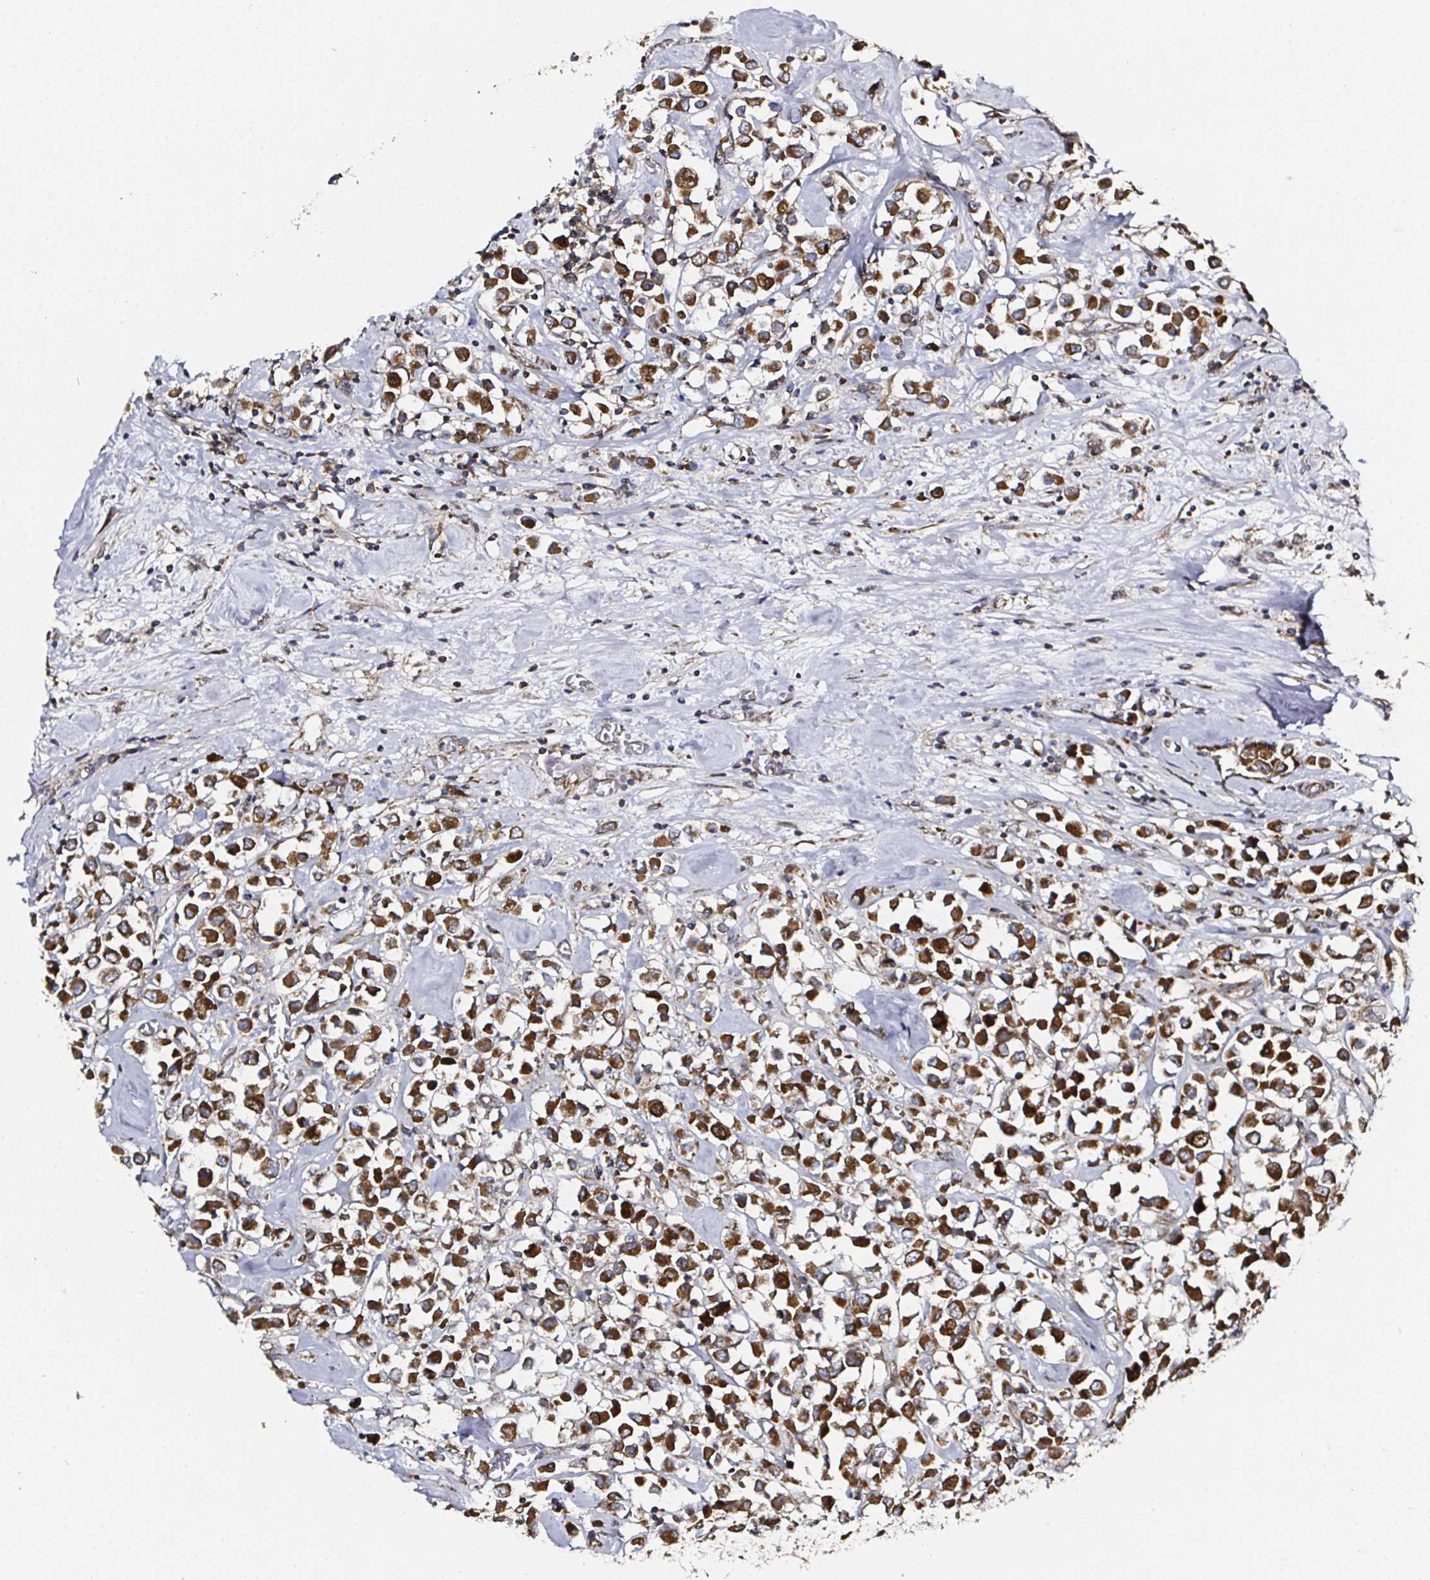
{"staining": {"intensity": "strong", "quantity": ">75%", "location": "cytoplasmic/membranous"}, "tissue": "breast cancer", "cell_type": "Tumor cells", "image_type": "cancer", "snomed": [{"axis": "morphology", "description": "Duct carcinoma"}, {"axis": "topography", "description": "Breast"}], "caption": "DAB immunohistochemical staining of infiltrating ductal carcinoma (breast) reveals strong cytoplasmic/membranous protein positivity in approximately >75% of tumor cells. Nuclei are stained in blue.", "gene": "ATAD3B", "patient": {"sex": "female", "age": 61}}